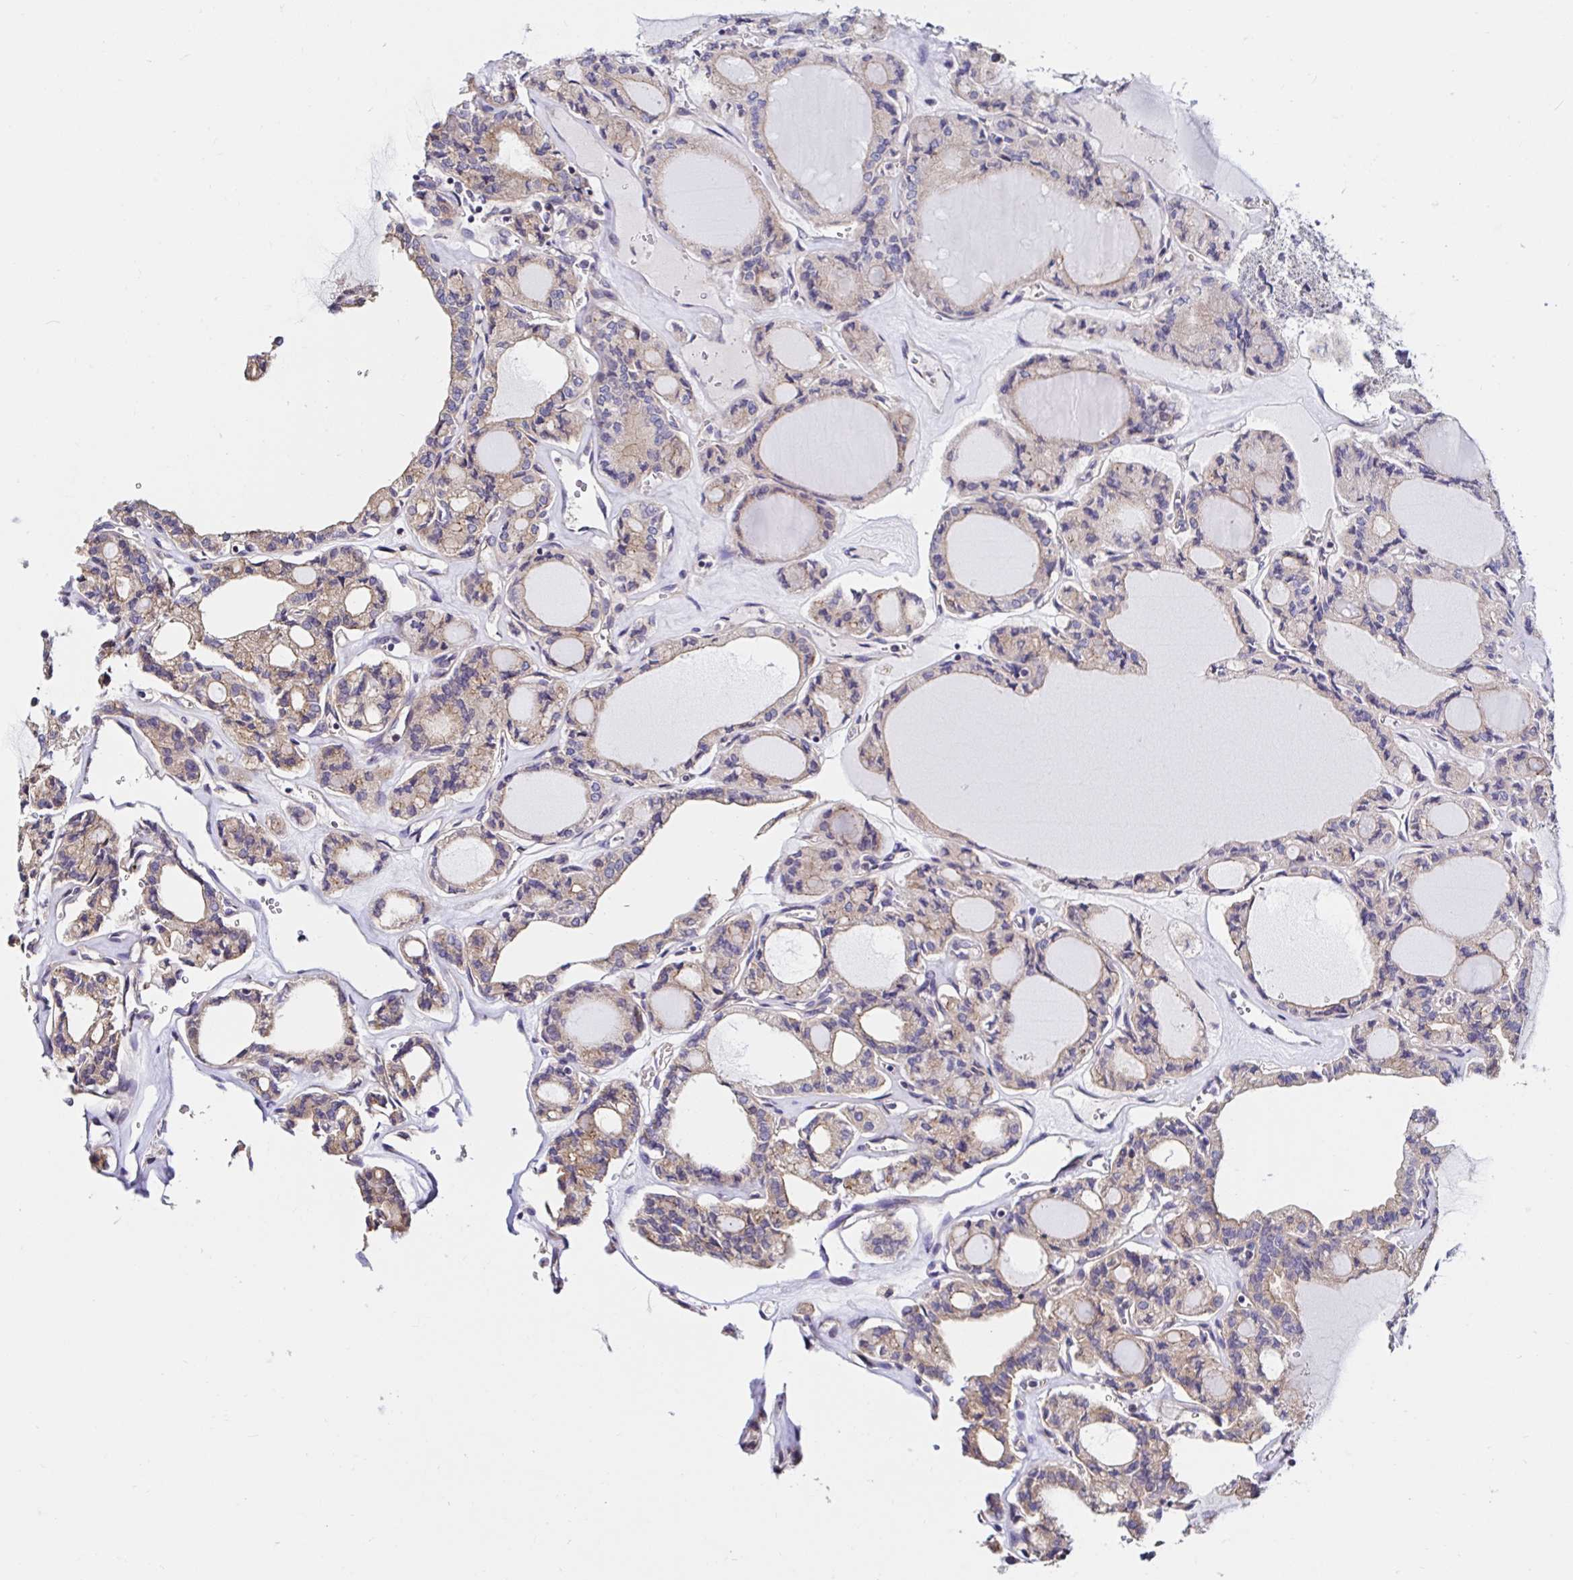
{"staining": {"intensity": "weak", "quantity": ">75%", "location": "cytoplasmic/membranous"}, "tissue": "thyroid cancer", "cell_type": "Tumor cells", "image_type": "cancer", "snomed": [{"axis": "morphology", "description": "Papillary adenocarcinoma, NOS"}, {"axis": "topography", "description": "Thyroid gland"}], "caption": "The image reveals a brown stain indicating the presence of a protein in the cytoplasmic/membranous of tumor cells in thyroid cancer.", "gene": "VSIG2", "patient": {"sex": "male", "age": 87}}